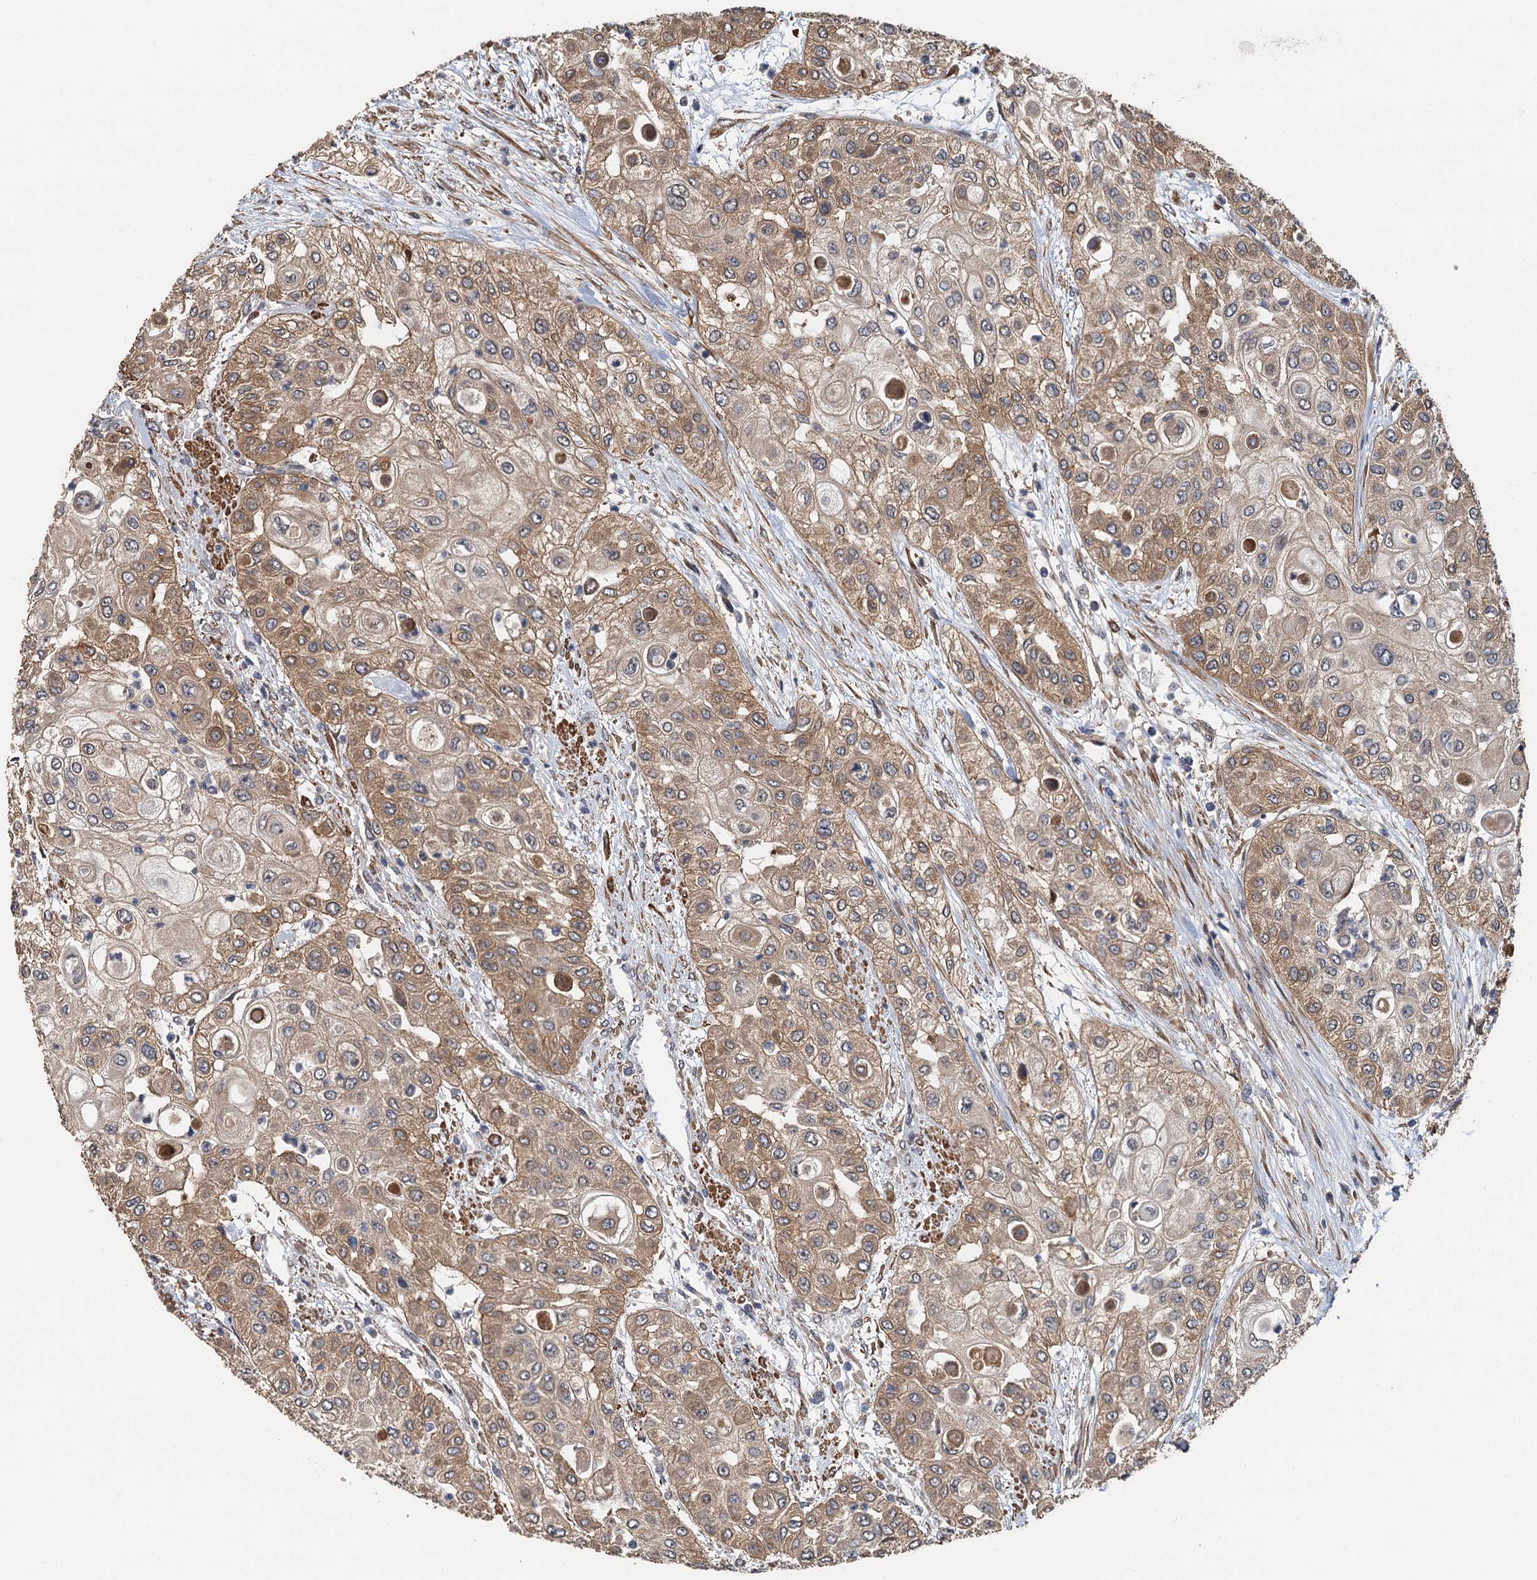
{"staining": {"intensity": "moderate", "quantity": ">75%", "location": "cytoplasmic/membranous"}, "tissue": "urothelial cancer", "cell_type": "Tumor cells", "image_type": "cancer", "snomed": [{"axis": "morphology", "description": "Urothelial carcinoma, High grade"}, {"axis": "topography", "description": "Urinary bladder"}], "caption": "Human urothelial carcinoma (high-grade) stained with a protein marker demonstrates moderate staining in tumor cells.", "gene": "MEAK7", "patient": {"sex": "female", "age": 79}}